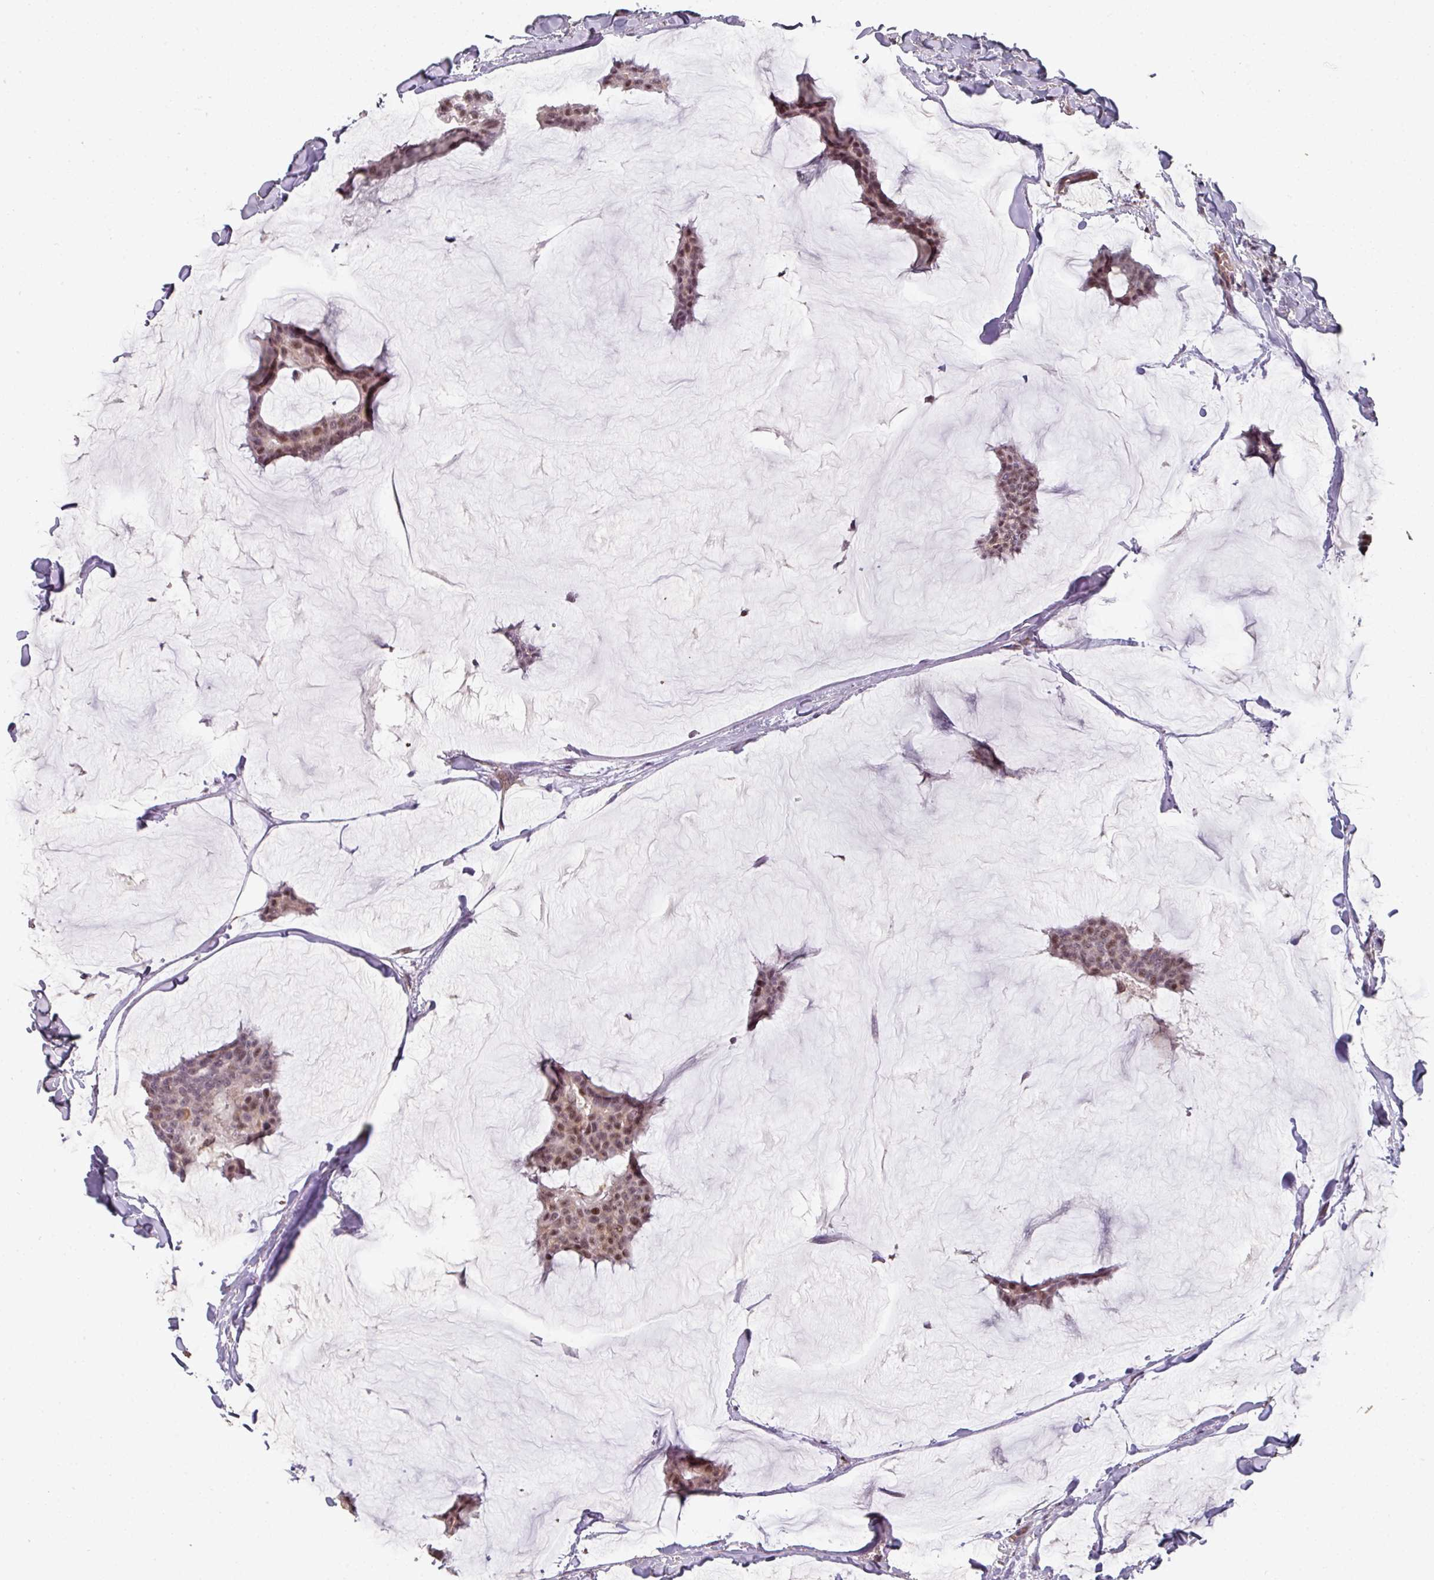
{"staining": {"intensity": "moderate", "quantity": ">75%", "location": "nuclear"}, "tissue": "breast cancer", "cell_type": "Tumor cells", "image_type": "cancer", "snomed": [{"axis": "morphology", "description": "Duct carcinoma"}, {"axis": "topography", "description": "Breast"}], "caption": "The photomicrograph reveals immunohistochemical staining of breast infiltrating ductal carcinoma. There is moderate nuclear positivity is present in about >75% of tumor cells.", "gene": "SIDT2", "patient": {"sex": "female", "age": 93}}